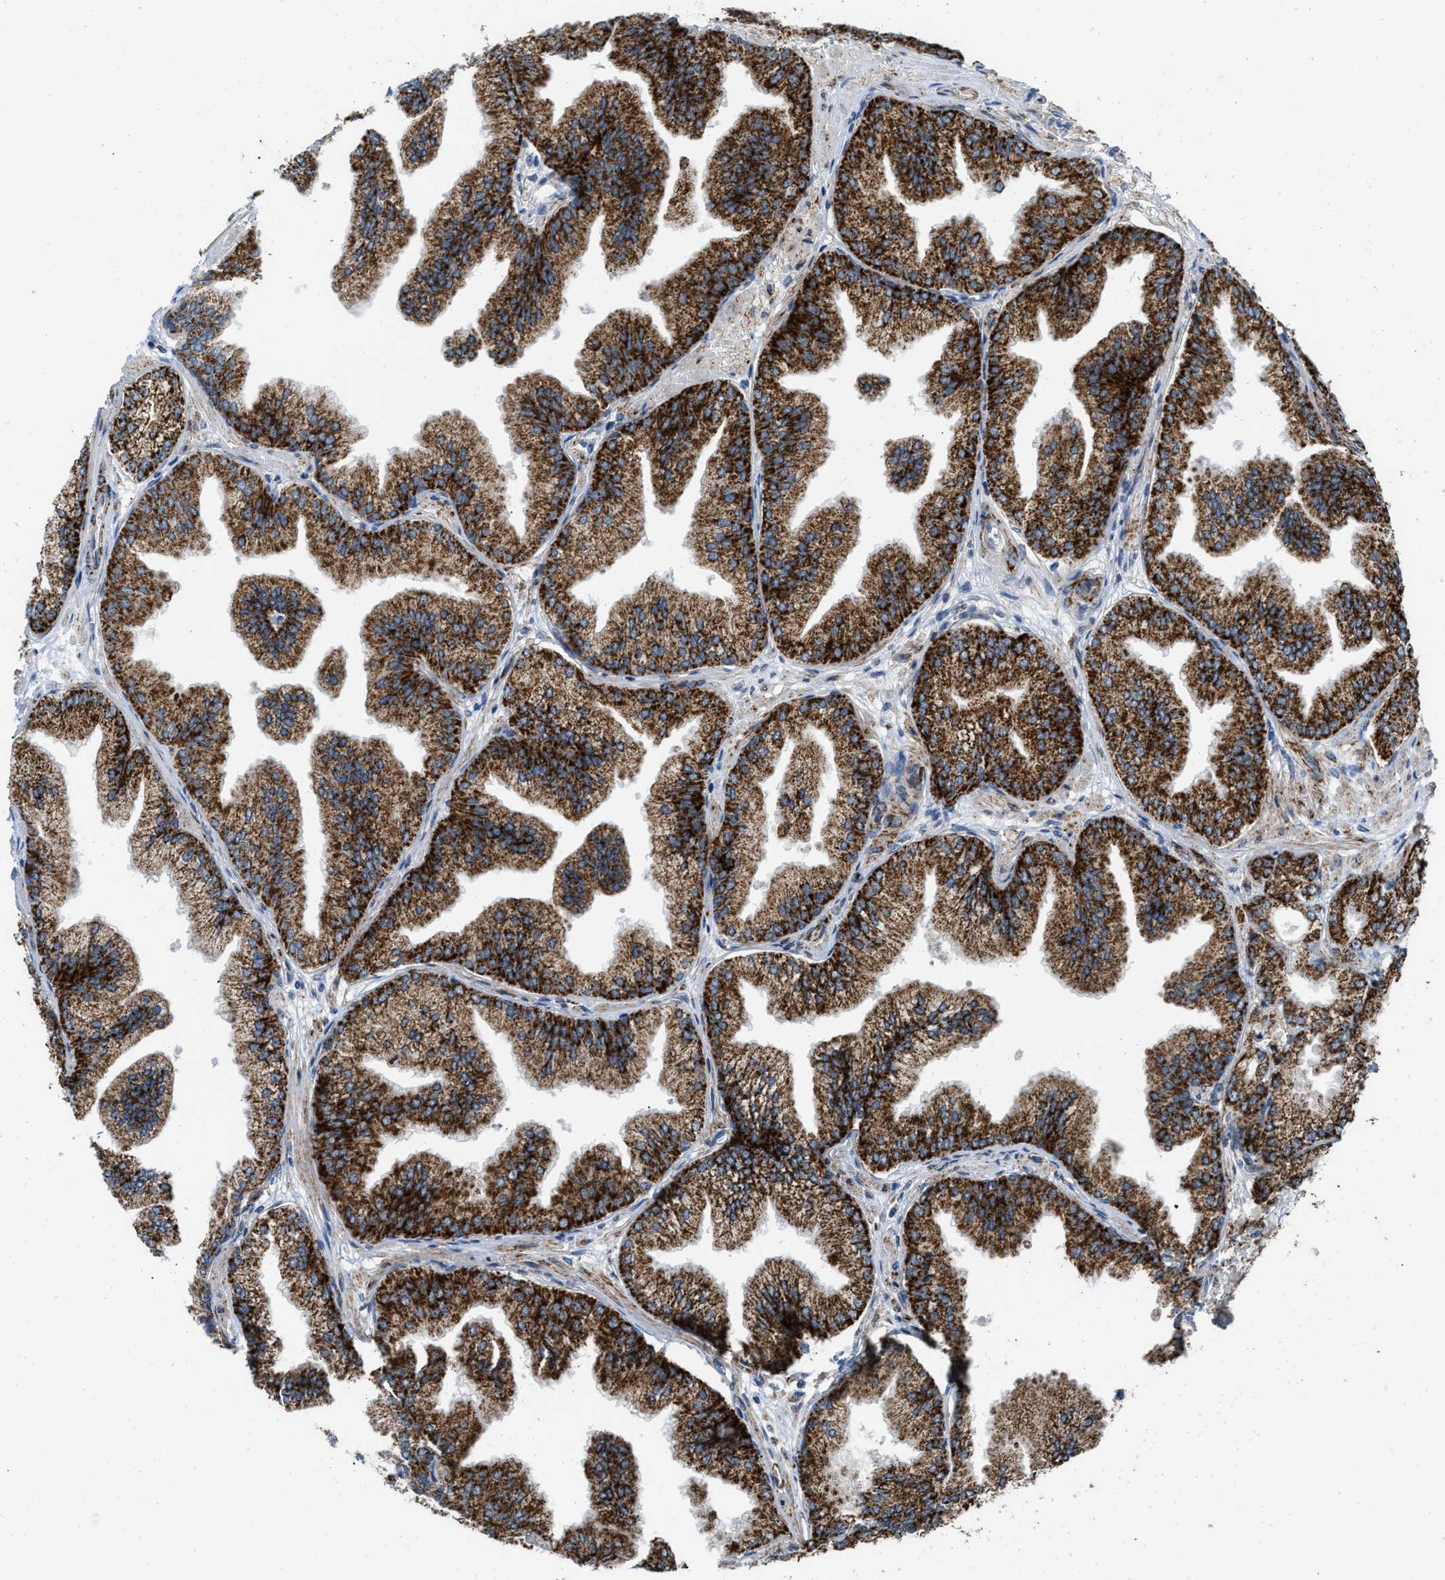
{"staining": {"intensity": "strong", "quantity": ">75%", "location": "cytoplasmic/membranous"}, "tissue": "prostate cancer", "cell_type": "Tumor cells", "image_type": "cancer", "snomed": [{"axis": "morphology", "description": "Adenocarcinoma, Low grade"}, {"axis": "topography", "description": "Prostate"}], "caption": "This is an image of immunohistochemistry (IHC) staining of prostate cancer, which shows strong expression in the cytoplasmic/membranous of tumor cells.", "gene": "AKAP1", "patient": {"sex": "male", "age": 52}}